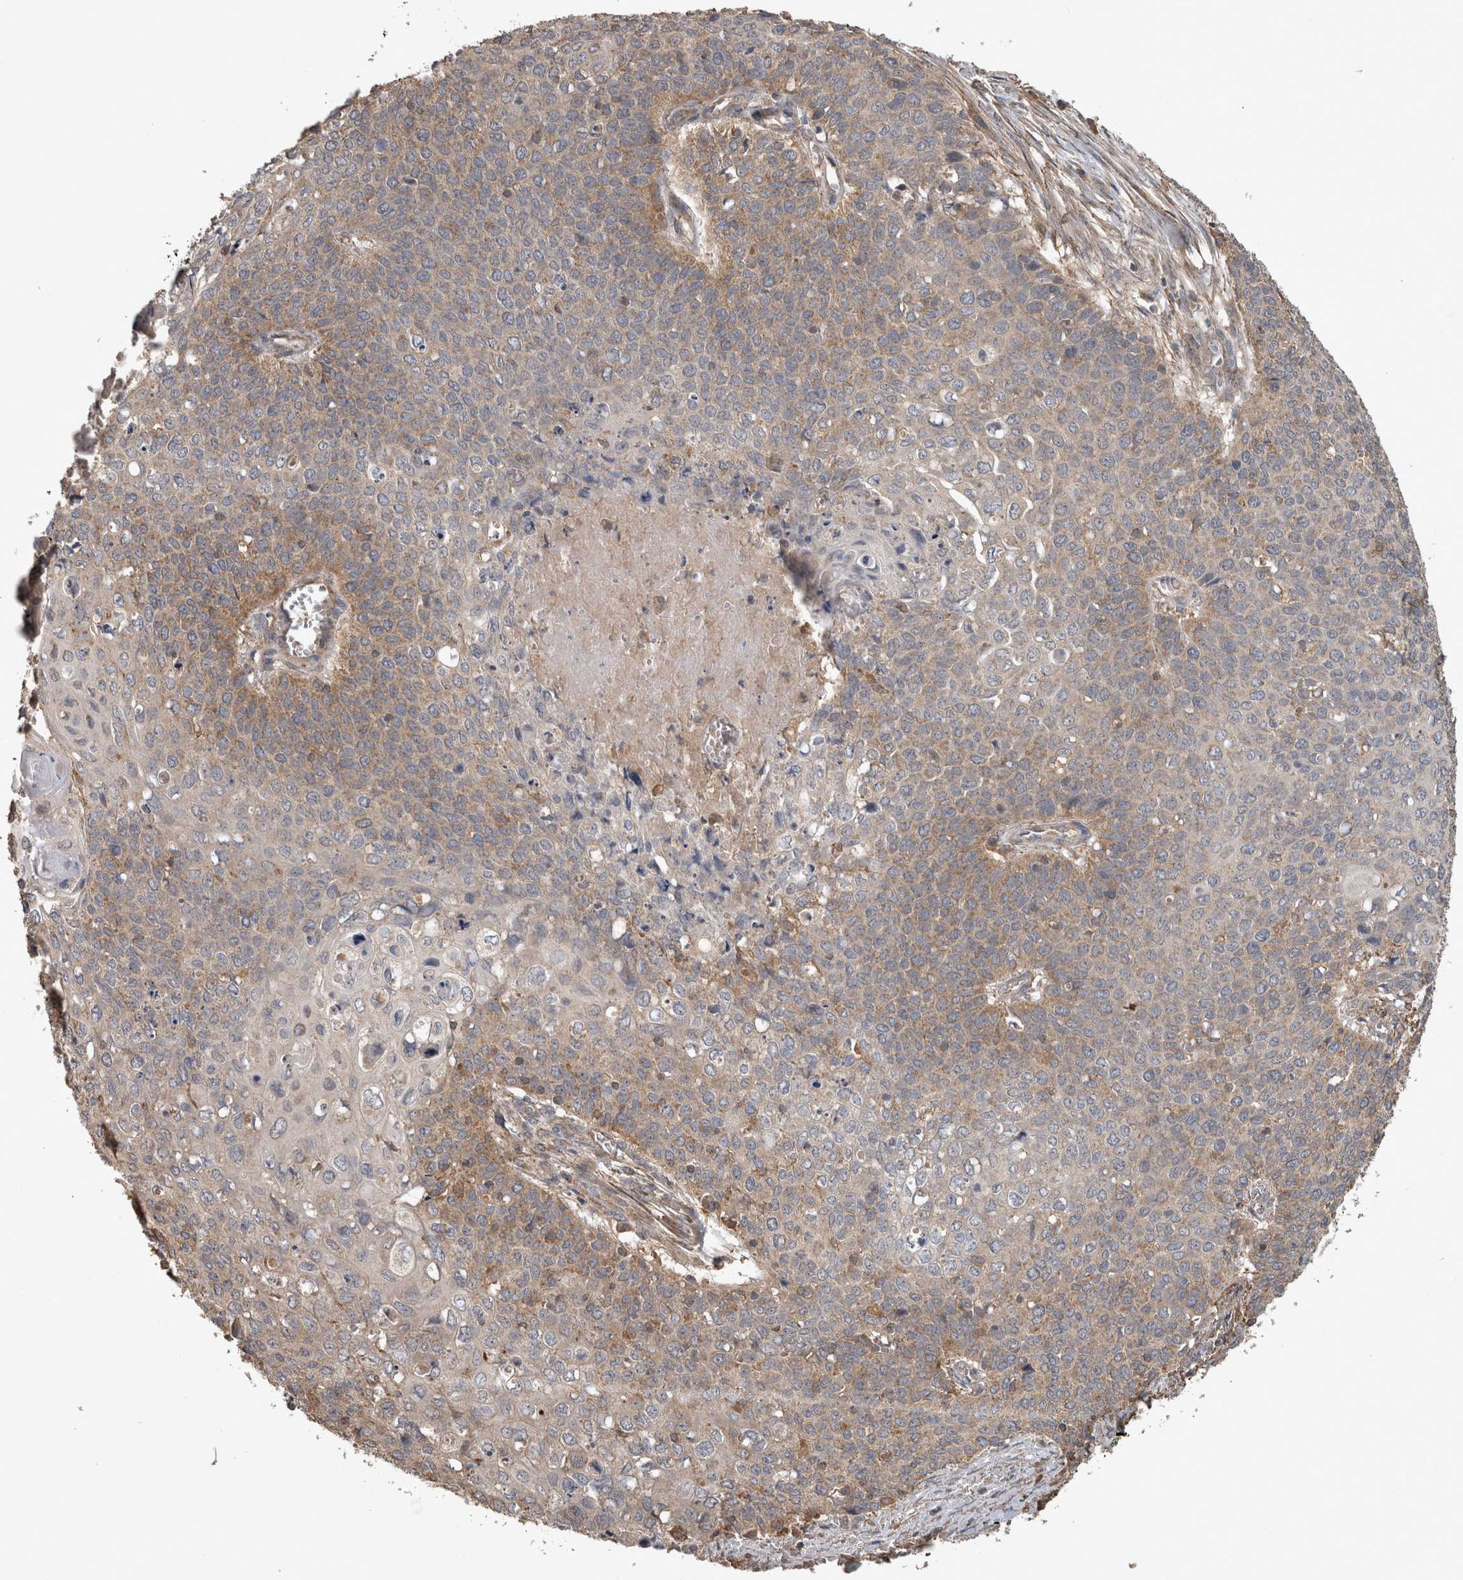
{"staining": {"intensity": "weak", "quantity": "25%-75%", "location": "cytoplasmic/membranous"}, "tissue": "cervical cancer", "cell_type": "Tumor cells", "image_type": "cancer", "snomed": [{"axis": "morphology", "description": "Squamous cell carcinoma, NOS"}, {"axis": "topography", "description": "Cervix"}], "caption": "High-power microscopy captured an immunohistochemistry (IHC) histopathology image of cervical cancer, revealing weak cytoplasmic/membranous positivity in approximately 25%-75% of tumor cells.", "gene": "TRMT61B", "patient": {"sex": "female", "age": 39}}